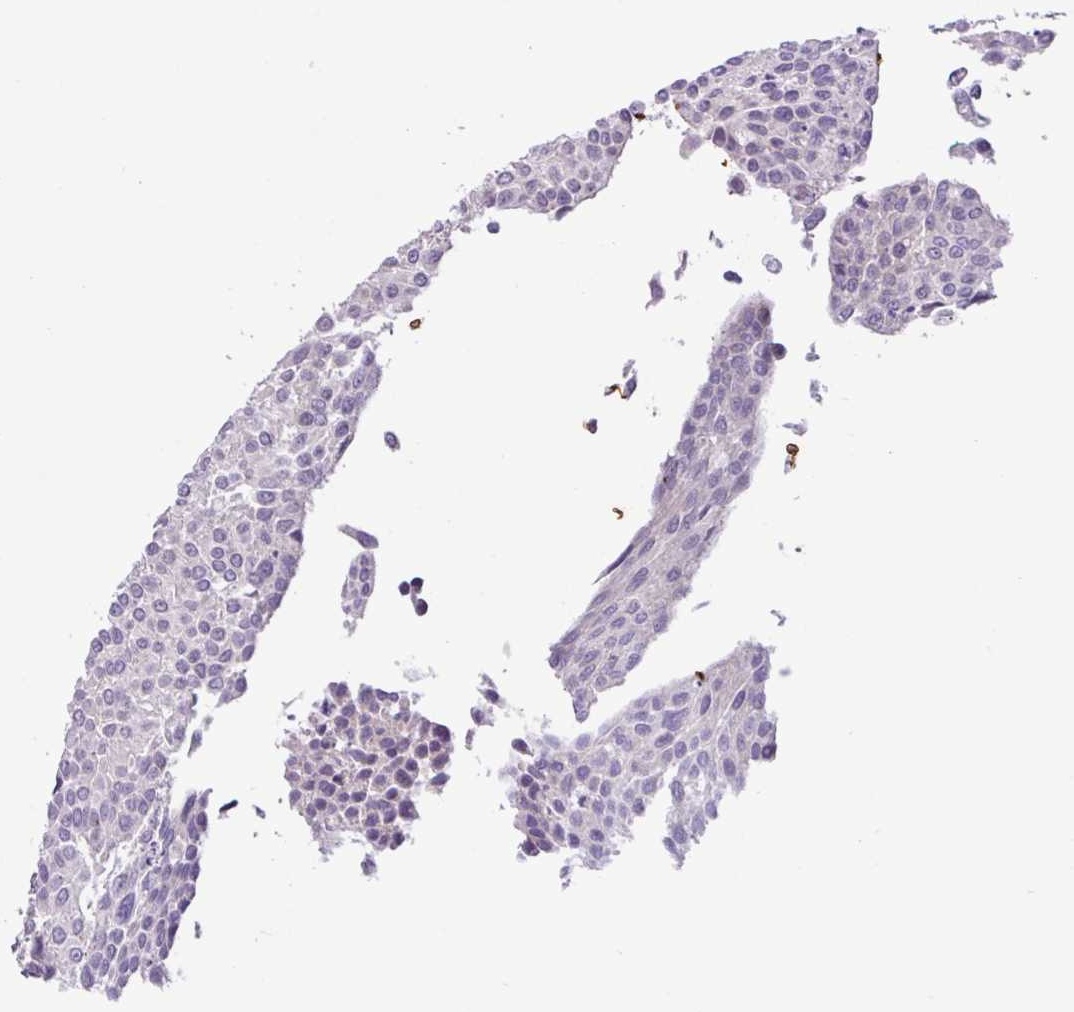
{"staining": {"intensity": "negative", "quantity": "none", "location": "none"}, "tissue": "urothelial cancer", "cell_type": "Tumor cells", "image_type": "cancer", "snomed": [{"axis": "morphology", "description": "Urothelial carcinoma, NOS"}, {"axis": "topography", "description": "Urinary bladder"}], "caption": "Immunohistochemical staining of transitional cell carcinoma exhibits no significant expression in tumor cells.", "gene": "RAD21L1", "patient": {"sex": "male", "age": 55}}